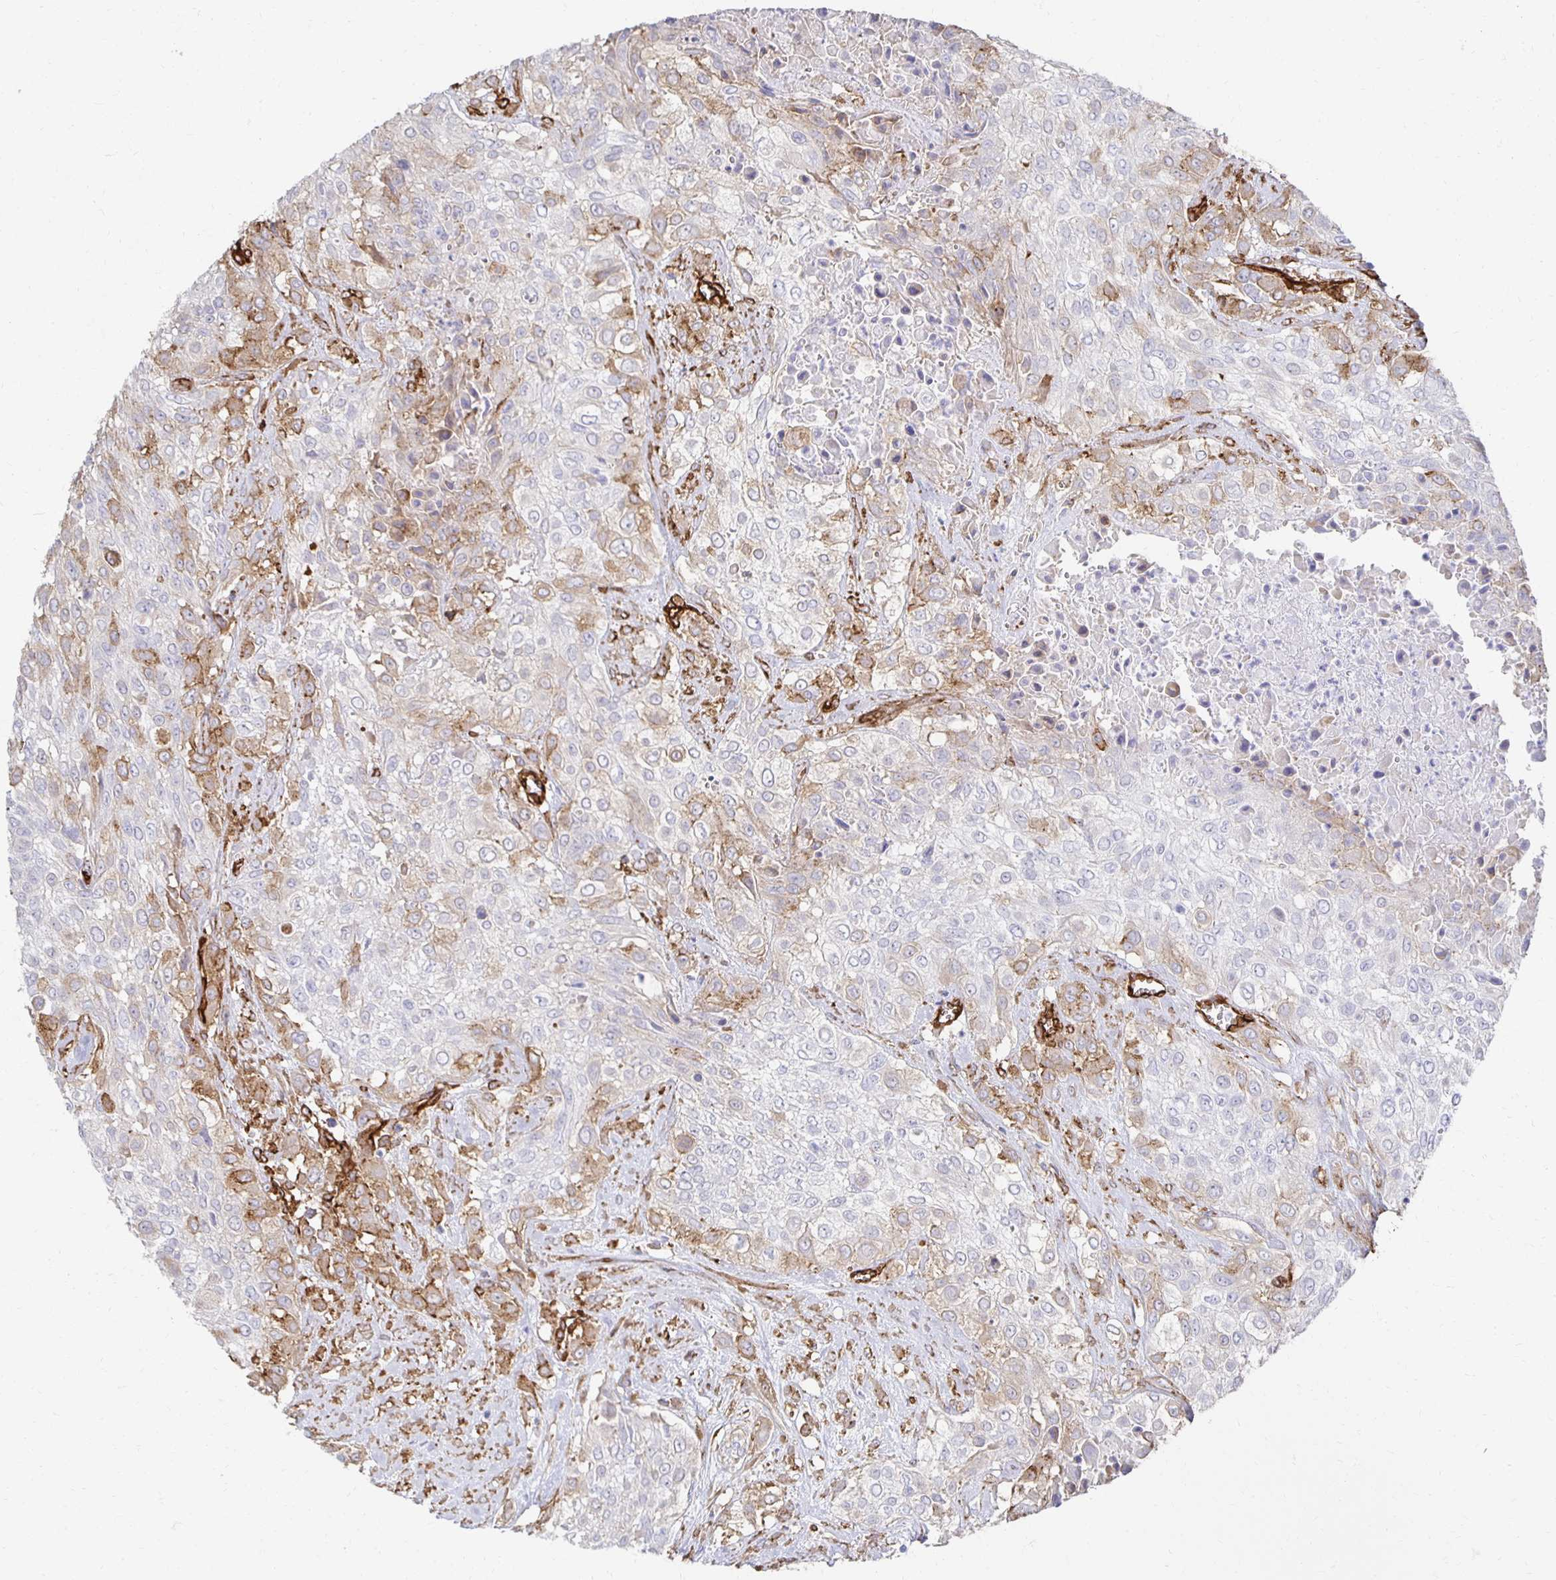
{"staining": {"intensity": "moderate", "quantity": "<25%", "location": "cytoplasmic/membranous"}, "tissue": "urothelial cancer", "cell_type": "Tumor cells", "image_type": "cancer", "snomed": [{"axis": "morphology", "description": "Urothelial carcinoma, High grade"}, {"axis": "topography", "description": "Urinary bladder"}], "caption": "Urothelial cancer stained for a protein reveals moderate cytoplasmic/membranous positivity in tumor cells.", "gene": "VIPR2", "patient": {"sex": "male", "age": 57}}